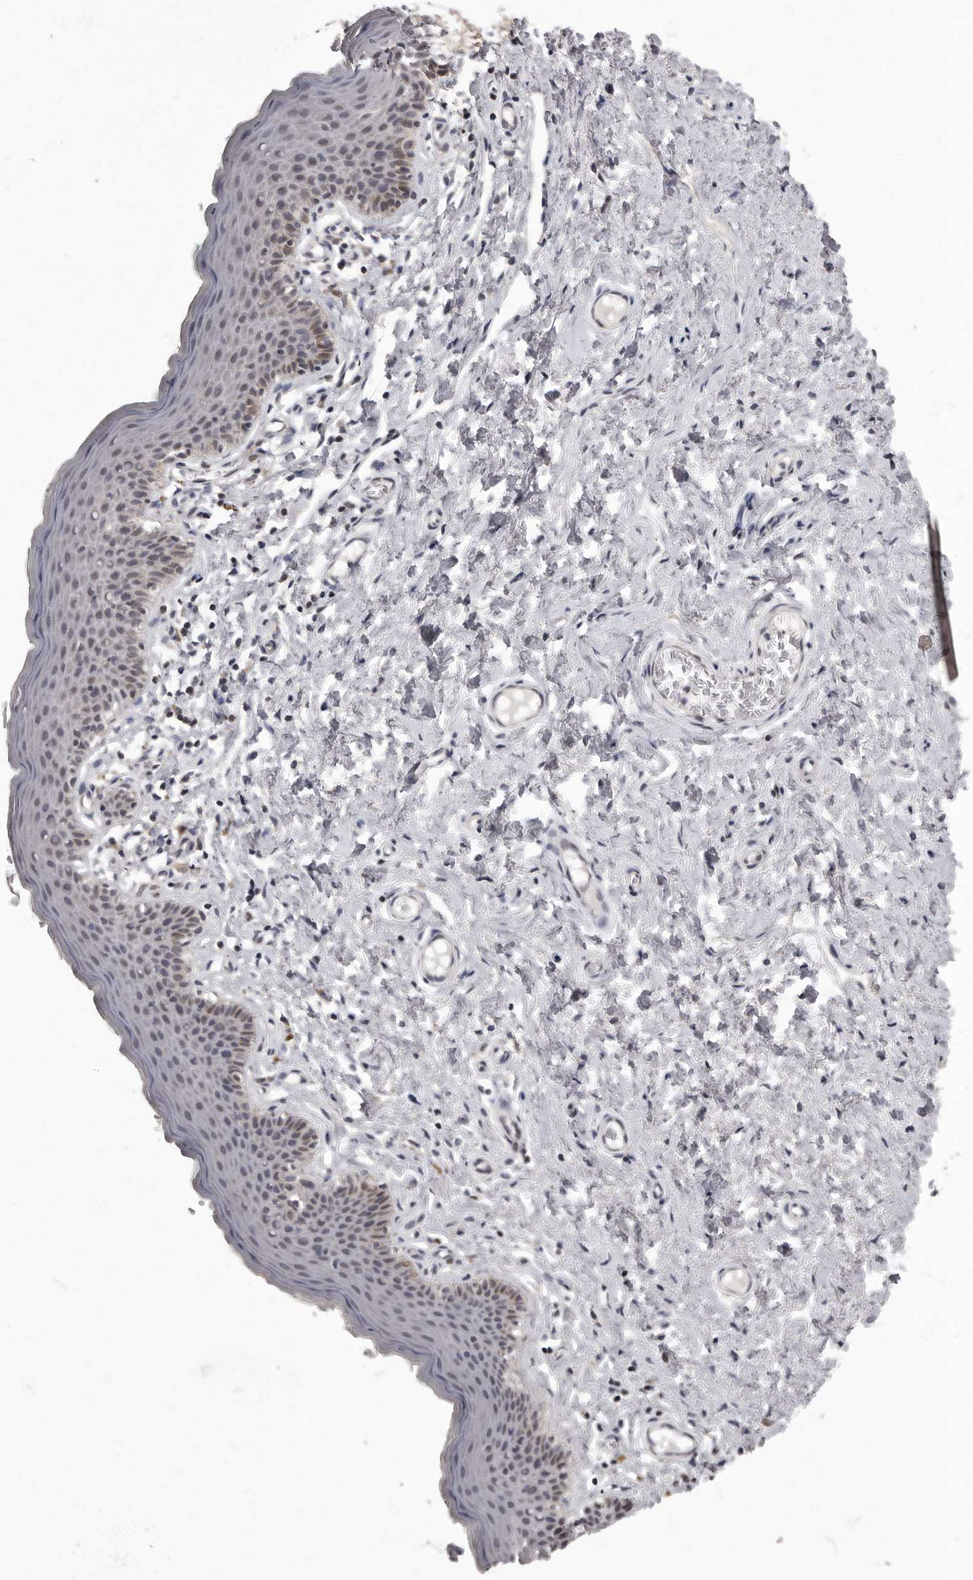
{"staining": {"intensity": "weak", "quantity": "25%-75%", "location": "nuclear"}, "tissue": "skin", "cell_type": "Epidermal cells", "image_type": "normal", "snomed": [{"axis": "morphology", "description": "Normal tissue, NOS"}, {"axis": "topography", "description": "Vulva"}], "caption": "Immunohistochemistry (IHC) image of unremarkable skin stained for a protein (brown), which exhibits low levels of weak nuclear positivity in approximately 25%-75% of epidermal cells.", "gene": "C1orf50", "patient": {"sex": "female", "age": 66}}